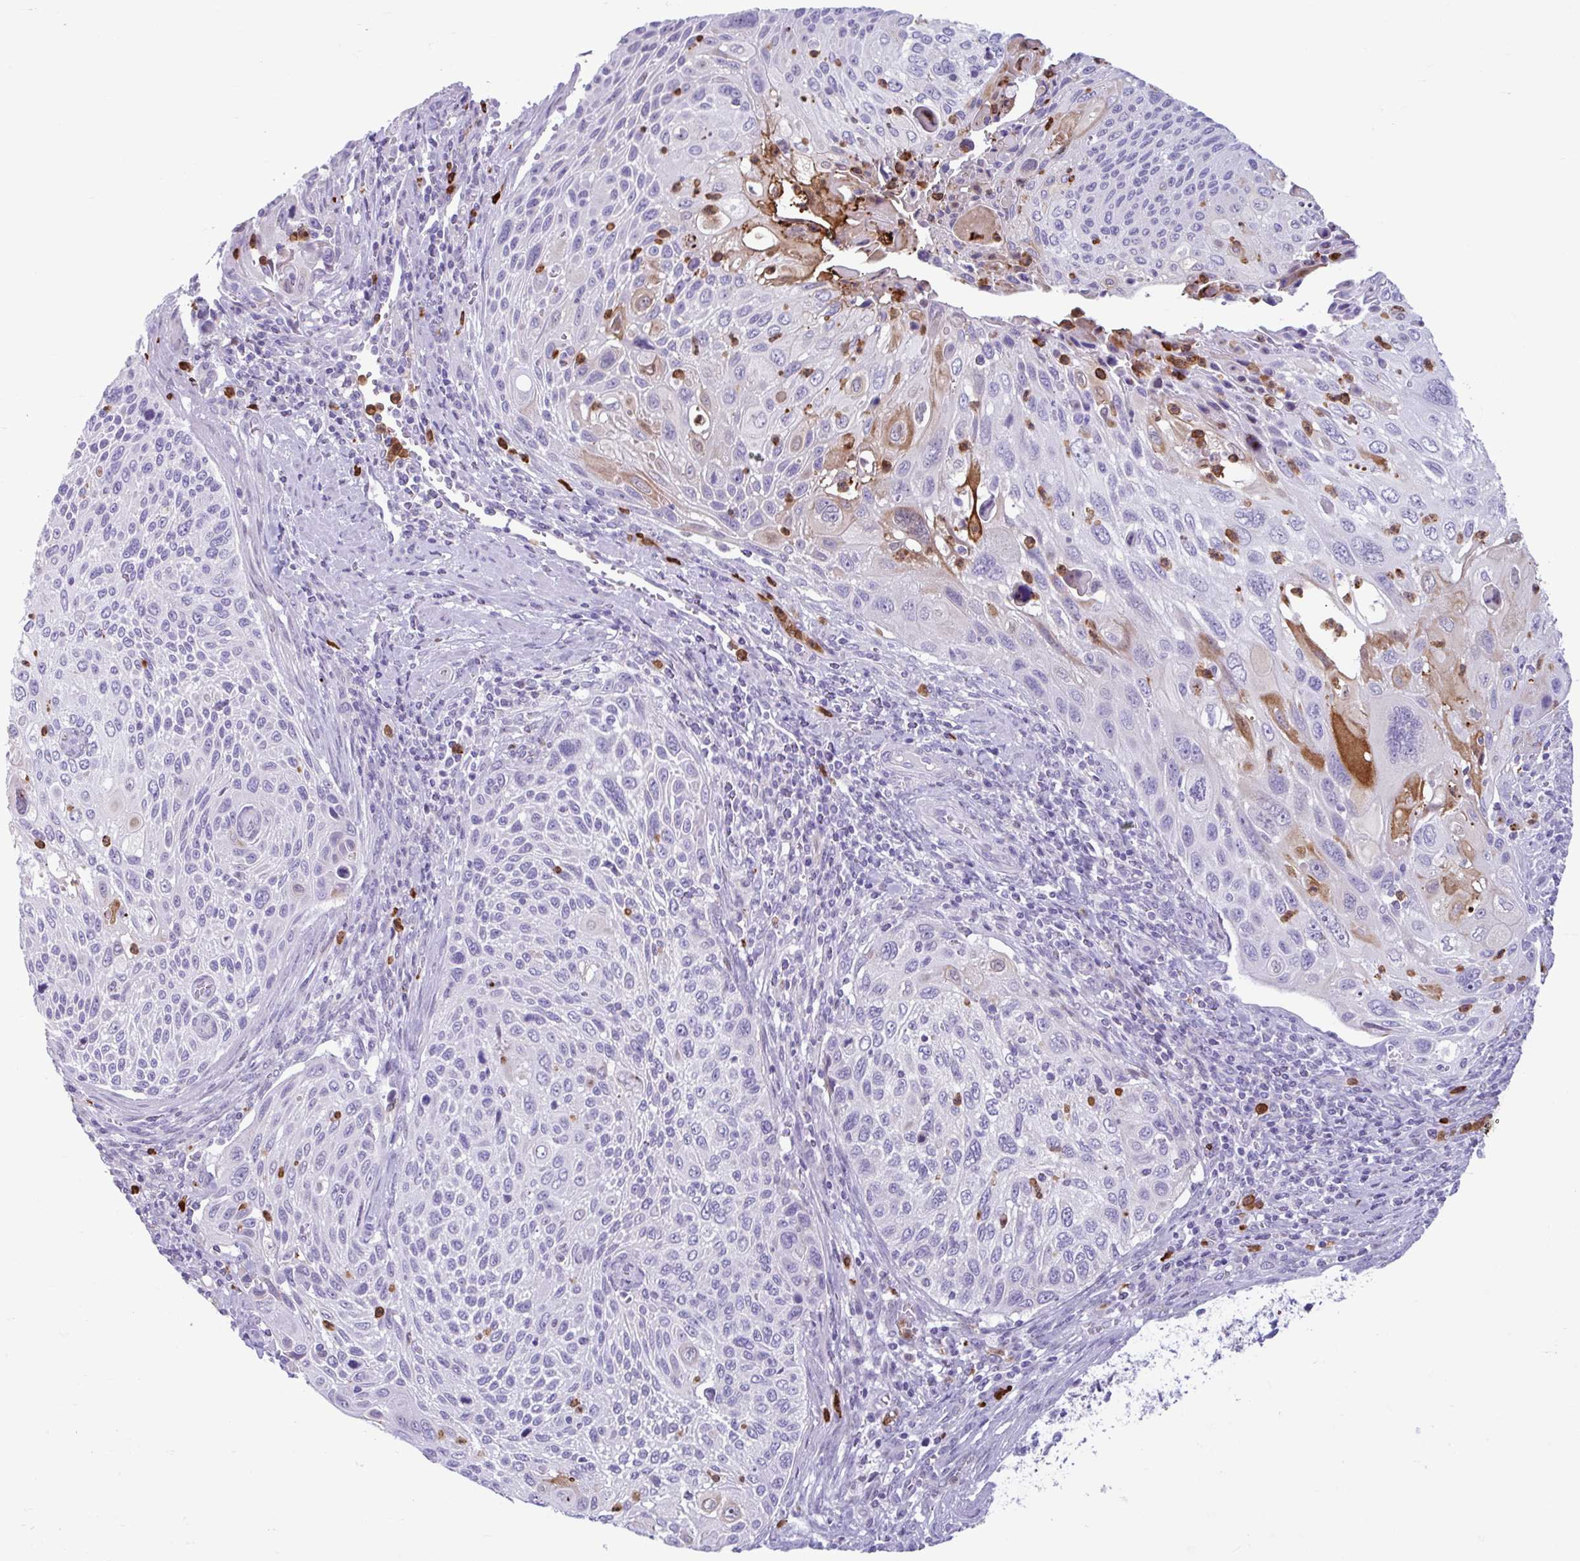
{"staining": {"intensity": "negative", "quantity": "none", "location": "none"}, "tissue": "cervical cancer", "cell_type": "Tumor cells", "image_type": "cancer", "snomed": [{"axis": "morphology", "description": "Squamous cell carcinoma, NOS"}, {"axis": "topography", "description": "Cervix"}], "caption": "Tumor cells show no significant protein positivity in squamous cell carcinoma (cervical).", "gene": "CEP120", "patient": {"sex": "female", "age": 70}}